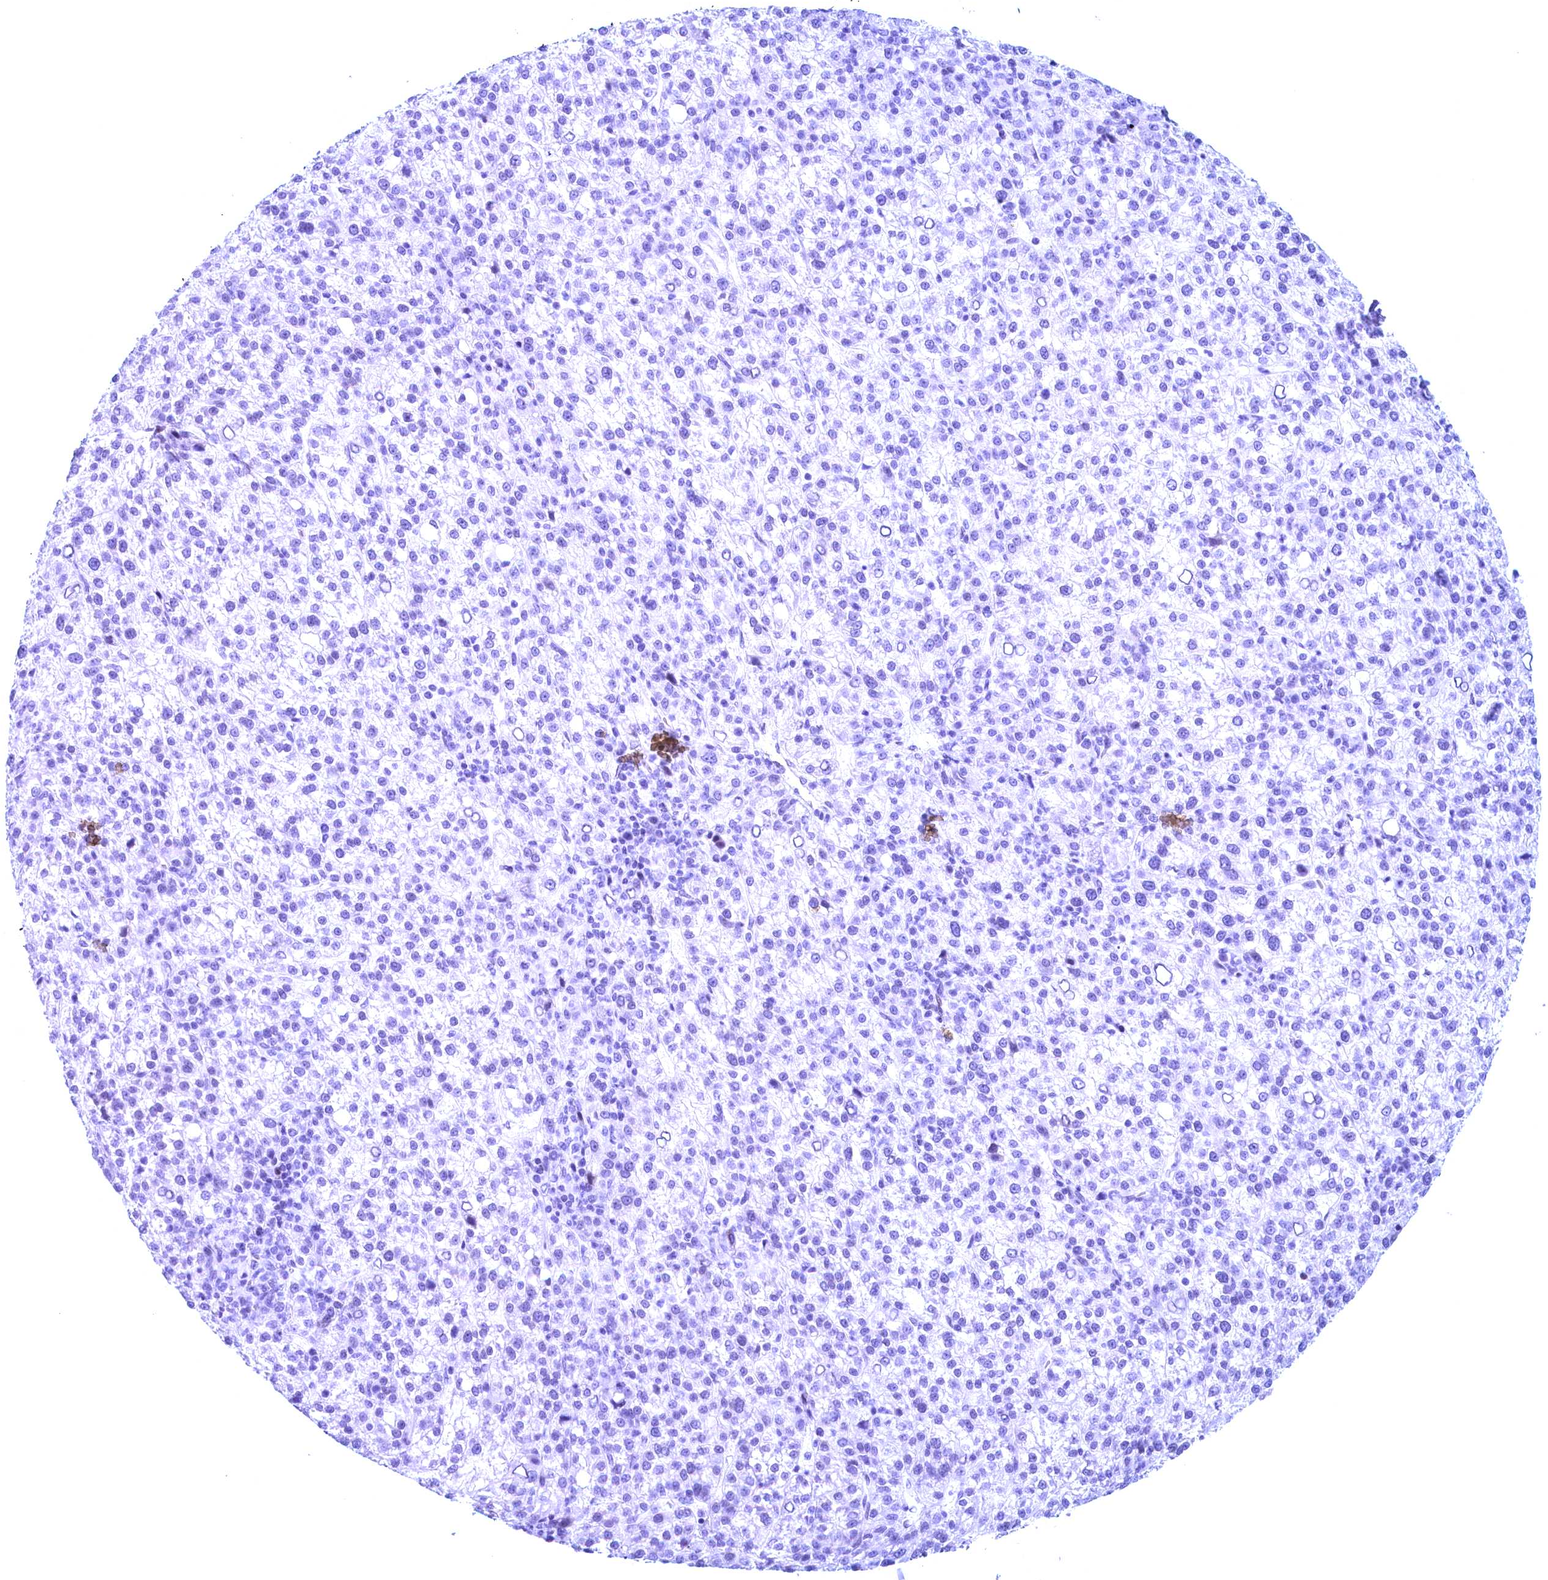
{"staining": {"intensity": "negative", "quantity": "none", "location": "none"}, "tissue": "liver cancer", "cell_type": "Tumor cells", "image_type": "cancer", "snomed": [{"axis": "morphology", "description": "Carcinoma, Hepatocellular, NOS"}, {"axis": "topography", "description": "Liver"}], "caption": "The histopathology image exhibits no staining of tumor cells in liver cancer. (DAB (3,3'-diaminobenzidine) IHC with hematoxylin counter stain).", "gene": "GPSM1", "patient": {"sex": "female", "age": 58}}